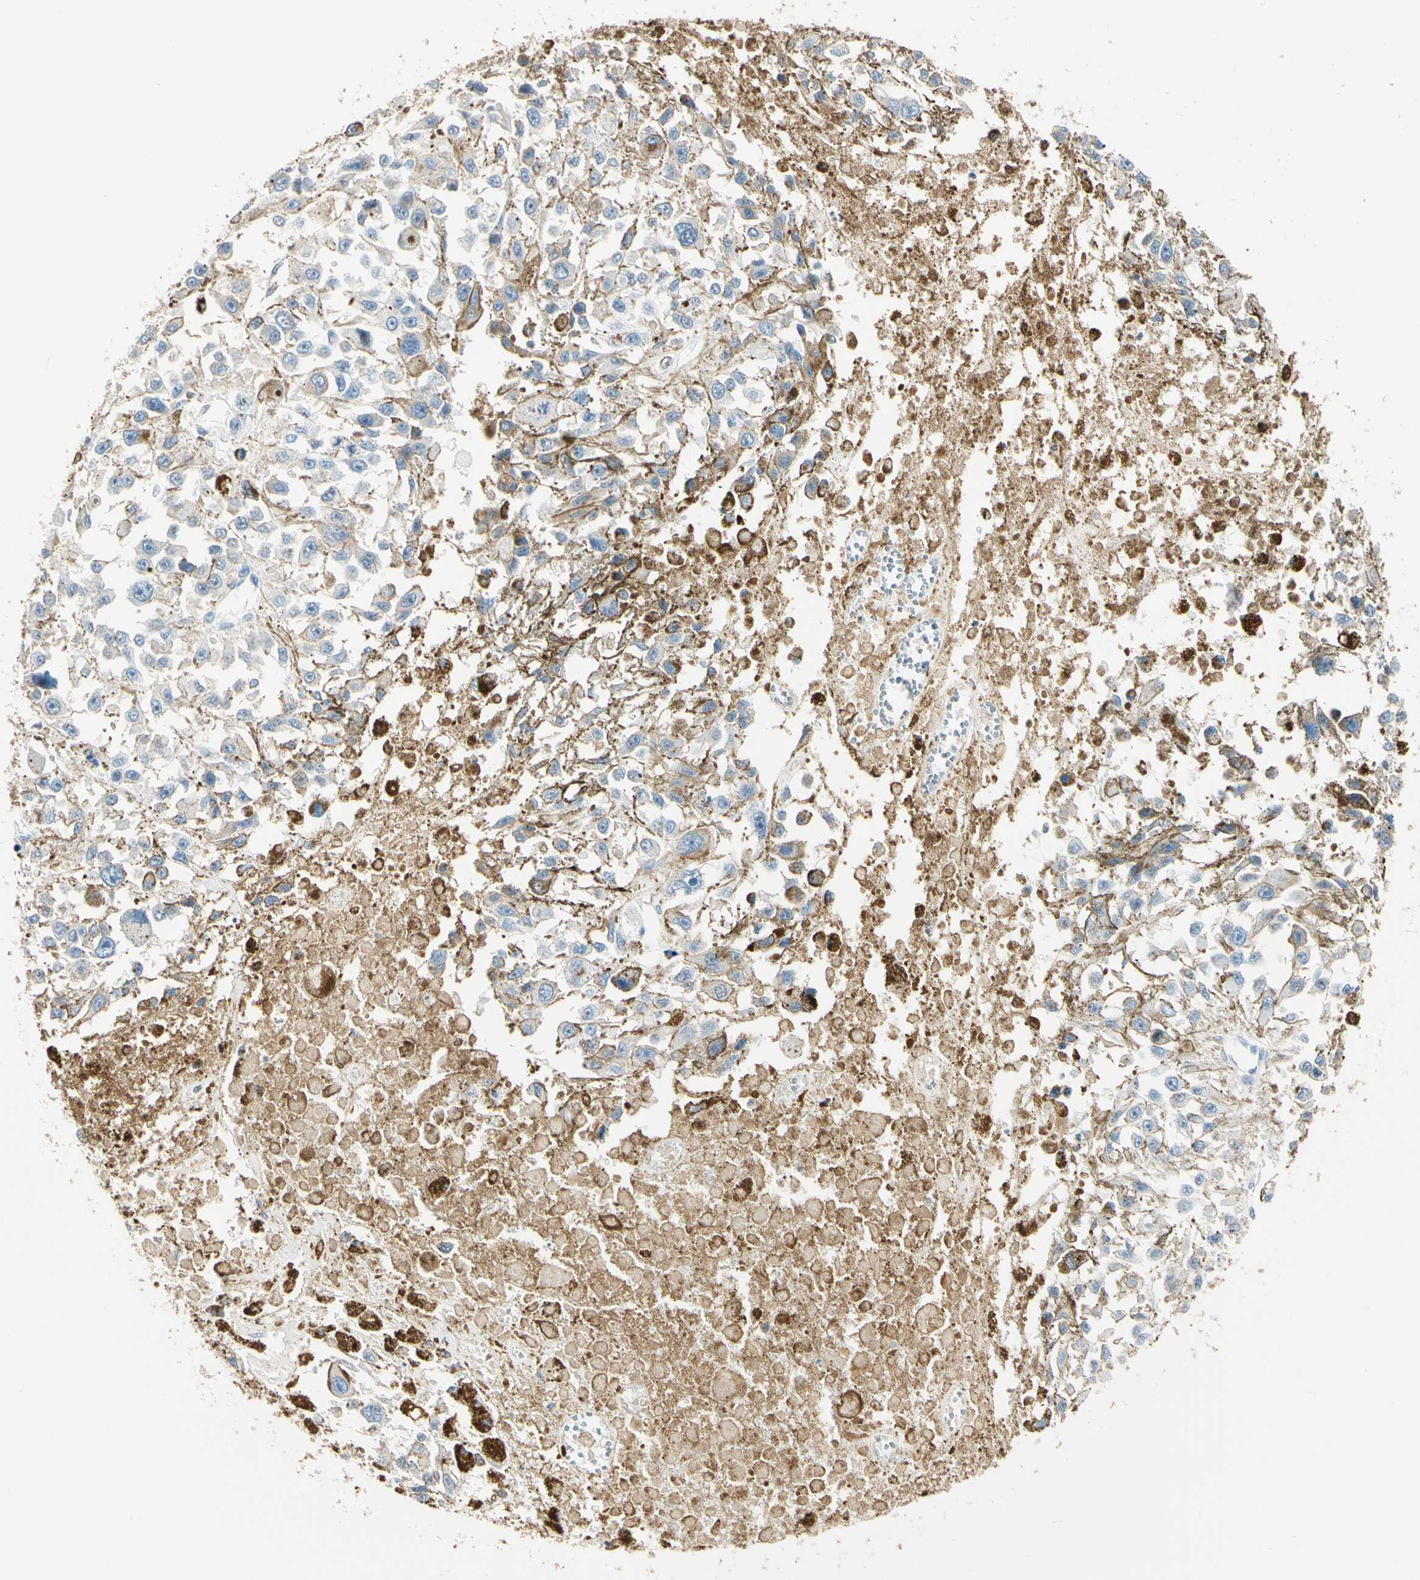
{"staining": {"intensity": "weak", "quantity": ">75%", "location": "cytoplasmic/membranous"}, "tissue": "melanoma", "cell_type": "Tumor cells", "image_type": "cancer", "snomed": [{"axis": "morphology", "description": "Malignant melanoma, Metastatic site"}, {"axis": "topography", "description": "Lymph node"}], "caption": "Human melanoma stained with a protein marker shows weak staining in tumor cells.", "gene": "LAMB3", "patient": {"sex": "male", "age": 59}}